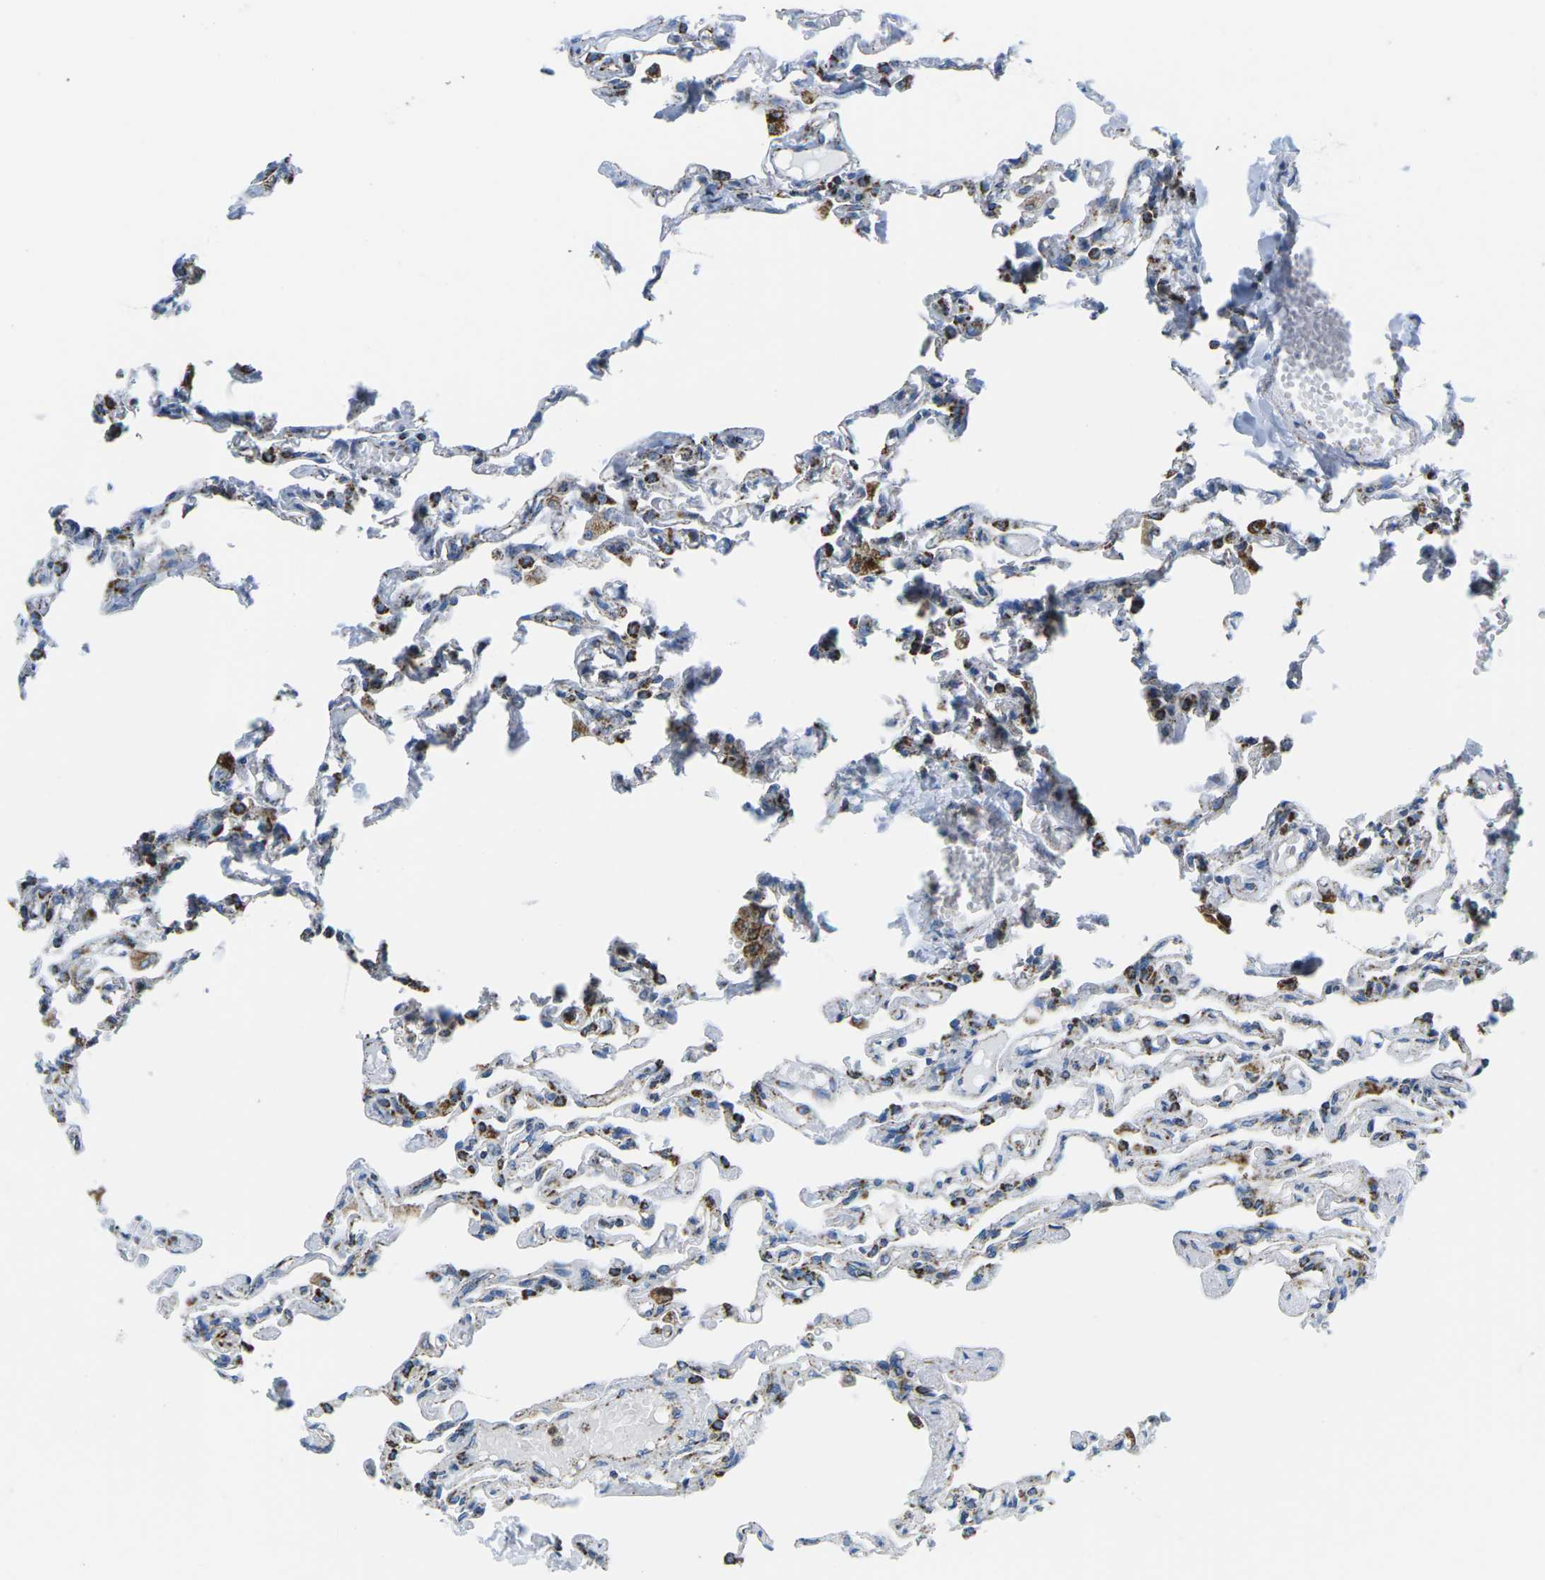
{"staining": {"intensity": "strong", "quantity": "25%-75%", "location": "cytoplasmic/membranous"}, "tissue": "lung", "cell_type": "Alveolar cells", "image_type": "normal", "snomed": [{"axis": "morphology", "description": "Normal tissue, NOS"}, {"axis": "topography", "description": "Lung"}], "caption": "Lung stained for a protein (brown) exhibits strong cytoplasmic/membranous positive staining in about 25%-75% of alveolar cells.", "gene": "COX6C", "patient": {"sex": "male", "age": 21}}